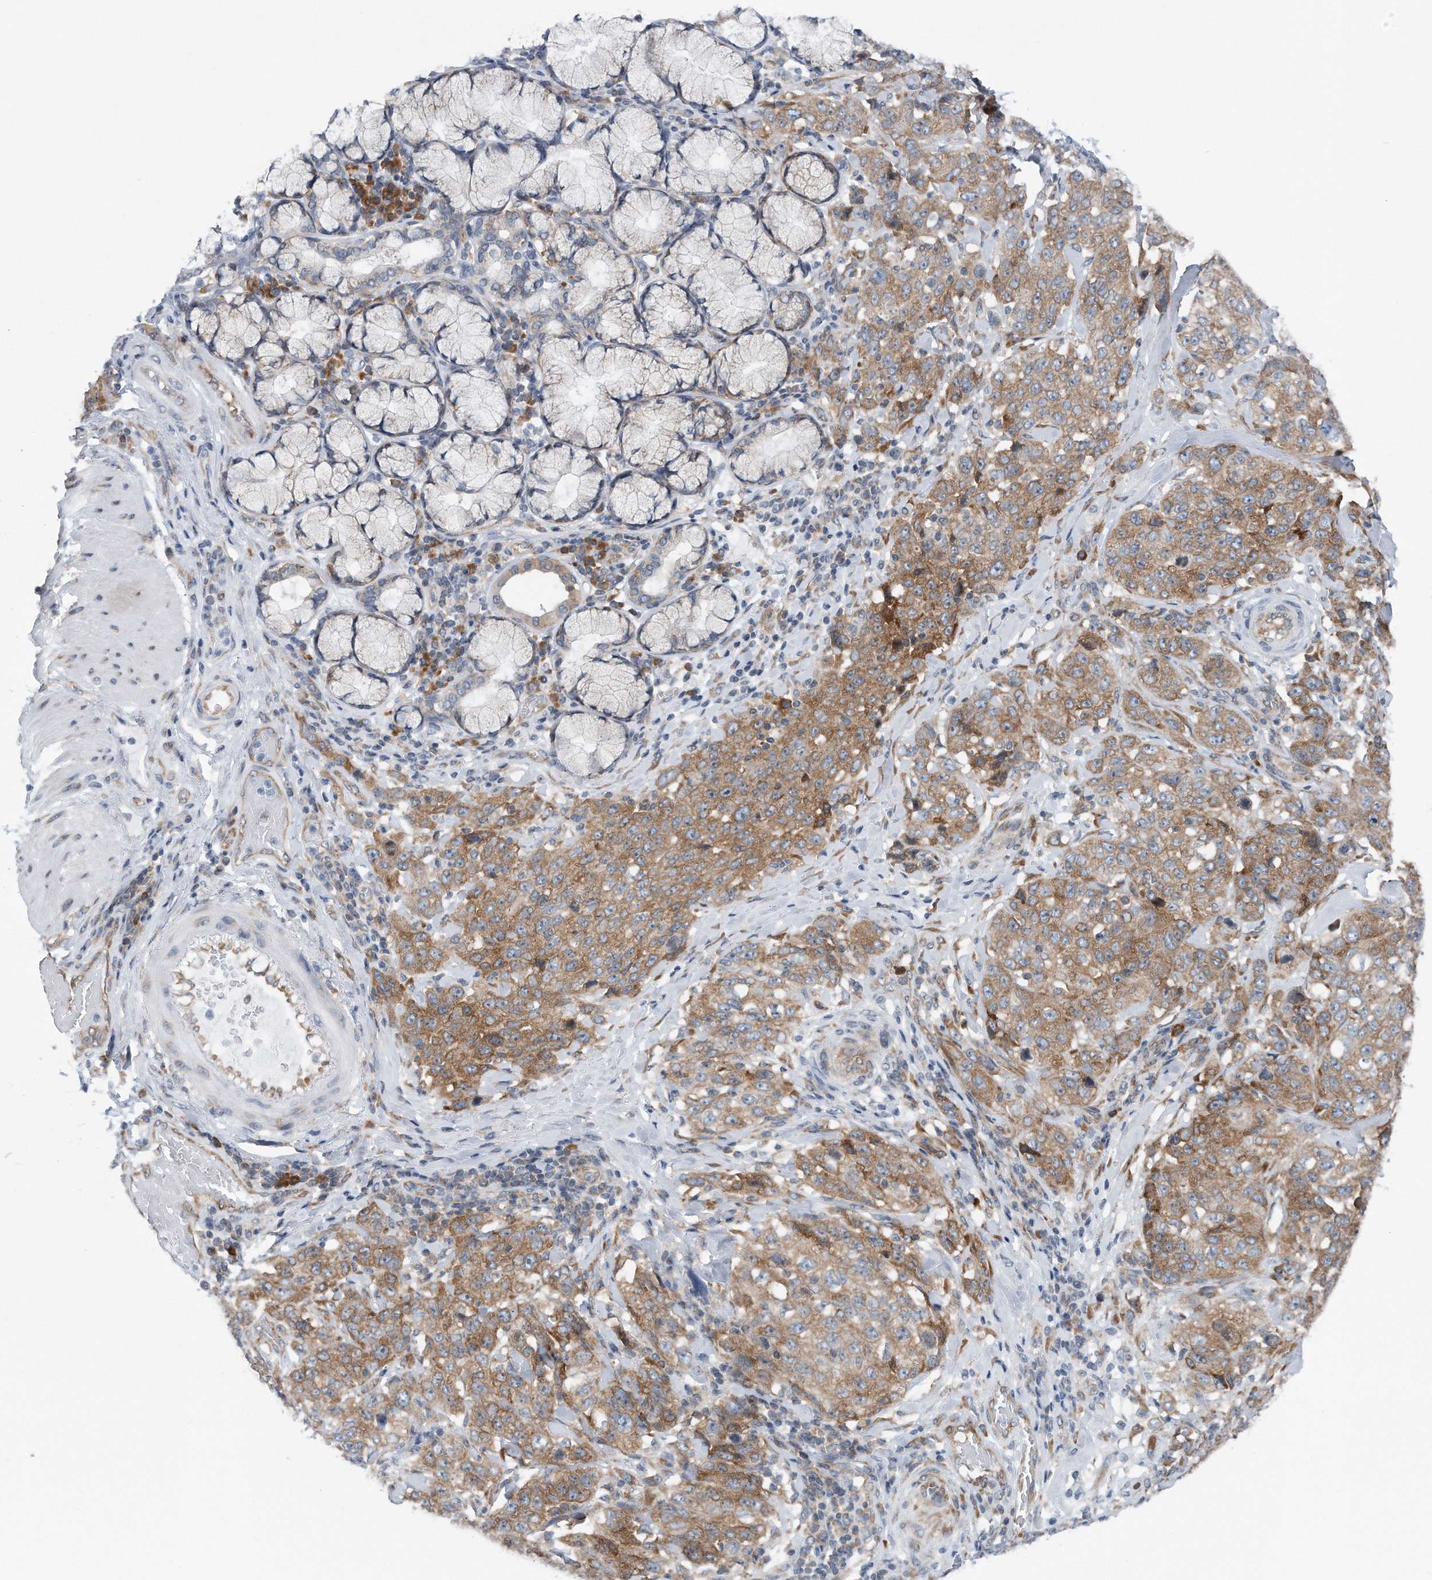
{"staining": {"intensity": "moderate", "quantity": ">75%", "location": "cytoplasmic/membranous"}, "tissue": "stomach cancer", "cell_type": "Tumor cells", "image_type": "cancer", "snomed": [{"axis": "morphology", "description": "Adenocarcinoma, NOS"}, {"axis": "topography", "description": "Stomach"}], "caption": "This is a photomicrograph of IHC staining of stomach adenocarcinoma, which shows moderate expression in the cytoplasmic/membranous of tumor cells.", "gene": "RPL26L1", "patient": {"sex": "male", "age": 48}}